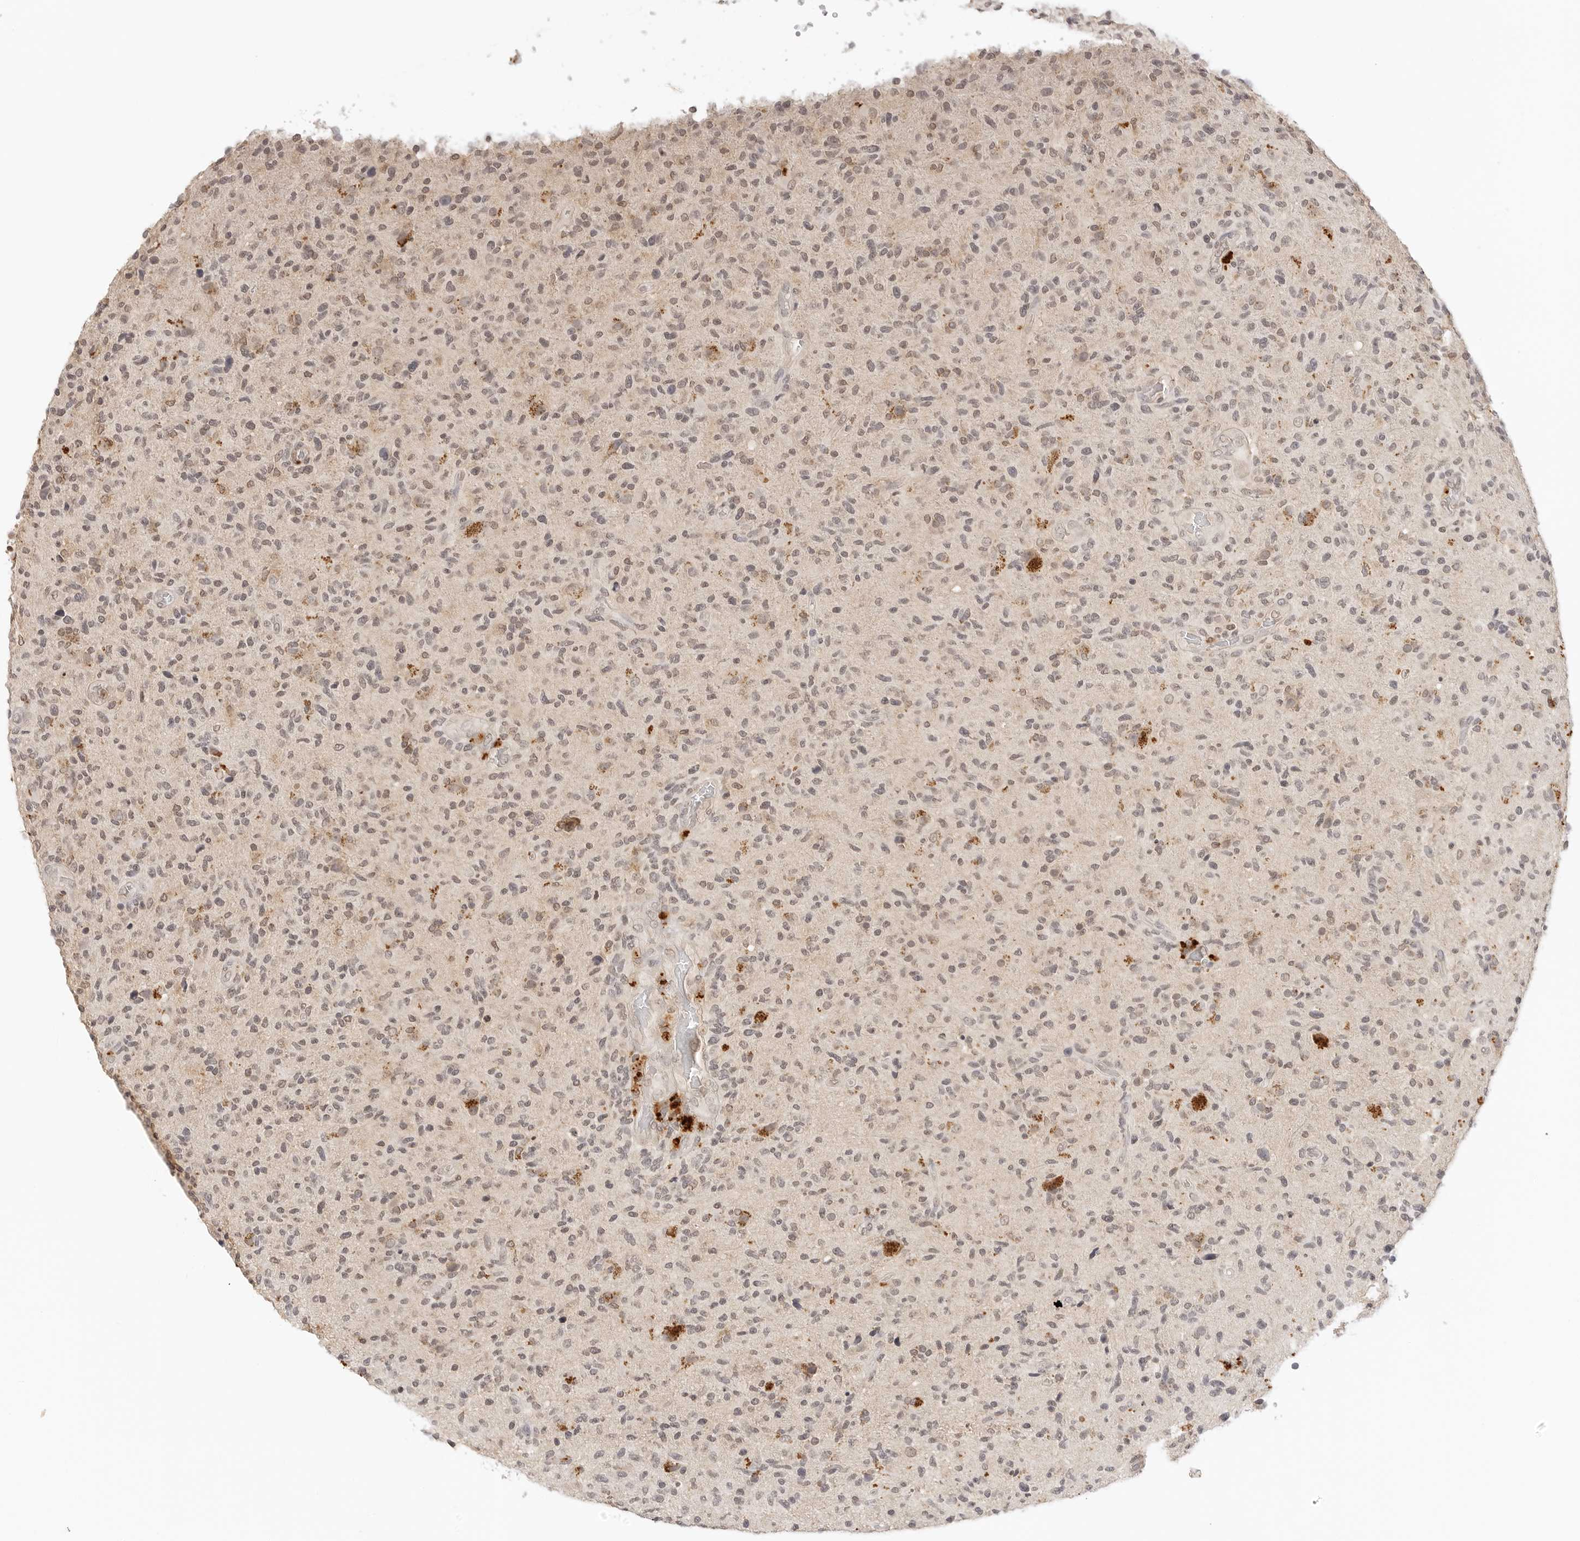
{"staining": {"intensity": "weak", "quantity": ">75%", "location": "nuclear"}, "tissue": "glioma", "cell_type": "Tumor cells", "image_type": "cancer", "snomed": [{"axis": "morphology", "description": "Glioma, malignant, High grade"}, {"axis": "topography", "description": "Brain"}], "caption": "Glioma tissue demonstrates weak nuclear positivity in approximately >75% of tumor cells", "gene": "EPHA1", "patient": {"sex": "male", "age": 72}}